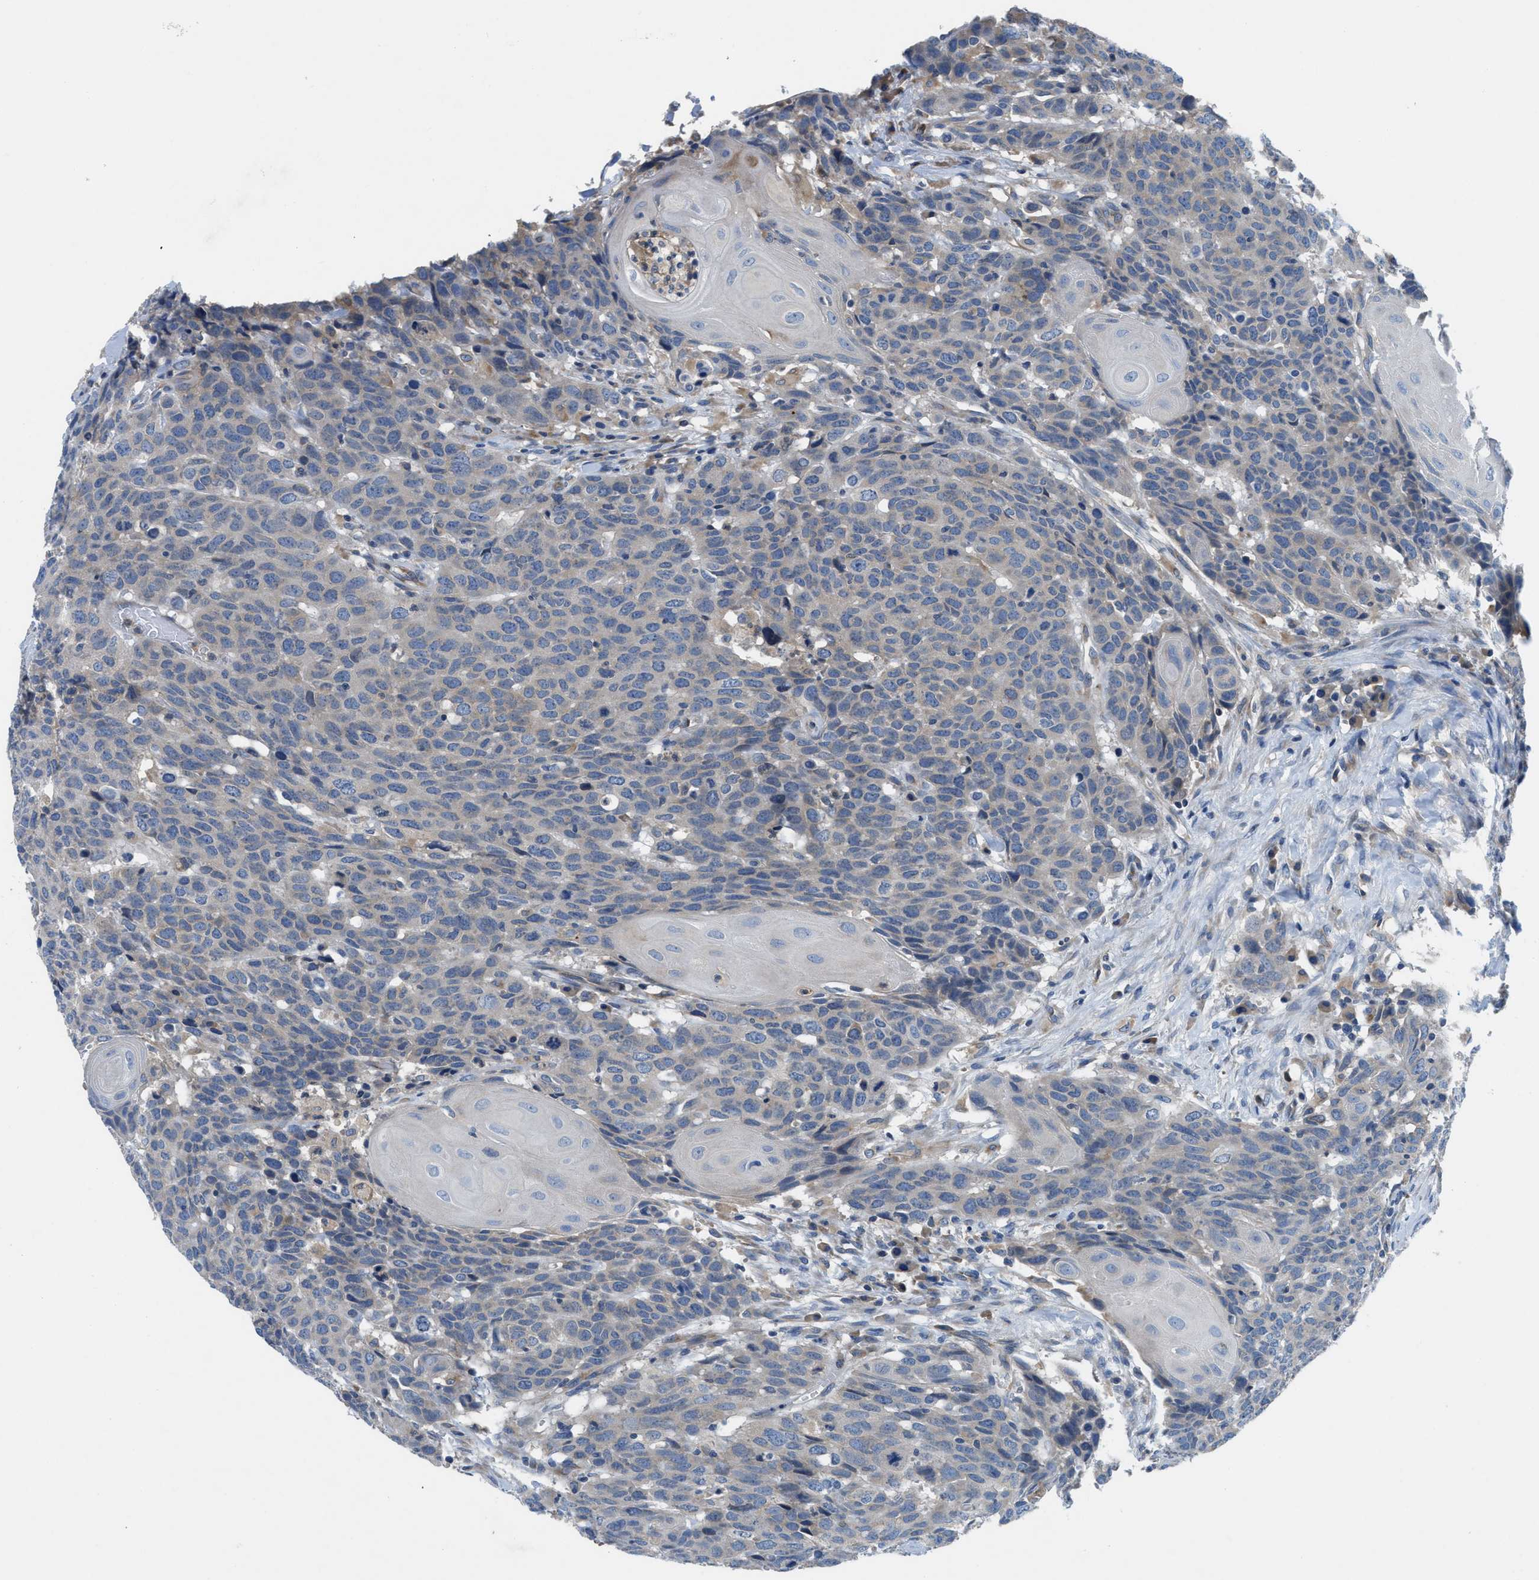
{"staining": {"intensity": "negative", "quantity": "none", "location": "none"}, "tissue": "head and neck cancer", "cell_type": "Tumor cells", "image_type": "cancer", "snomed": [{"axis": "morphology", "description": "Squamous cell carcinoma, NOS"}, {"axis": "topography", "description": "Head-Neck"}], "caption": "High magnification brightfield microscopy of squamous cell carcinoma (head and neck) stained with DAB (3,3'-diaminobenzidine) (brown) and counterstained with hematoxylin (blue): tumor cells show no significant positivity.", "gene": "PGR", "patient": {"sex": "male", "age": 66}}